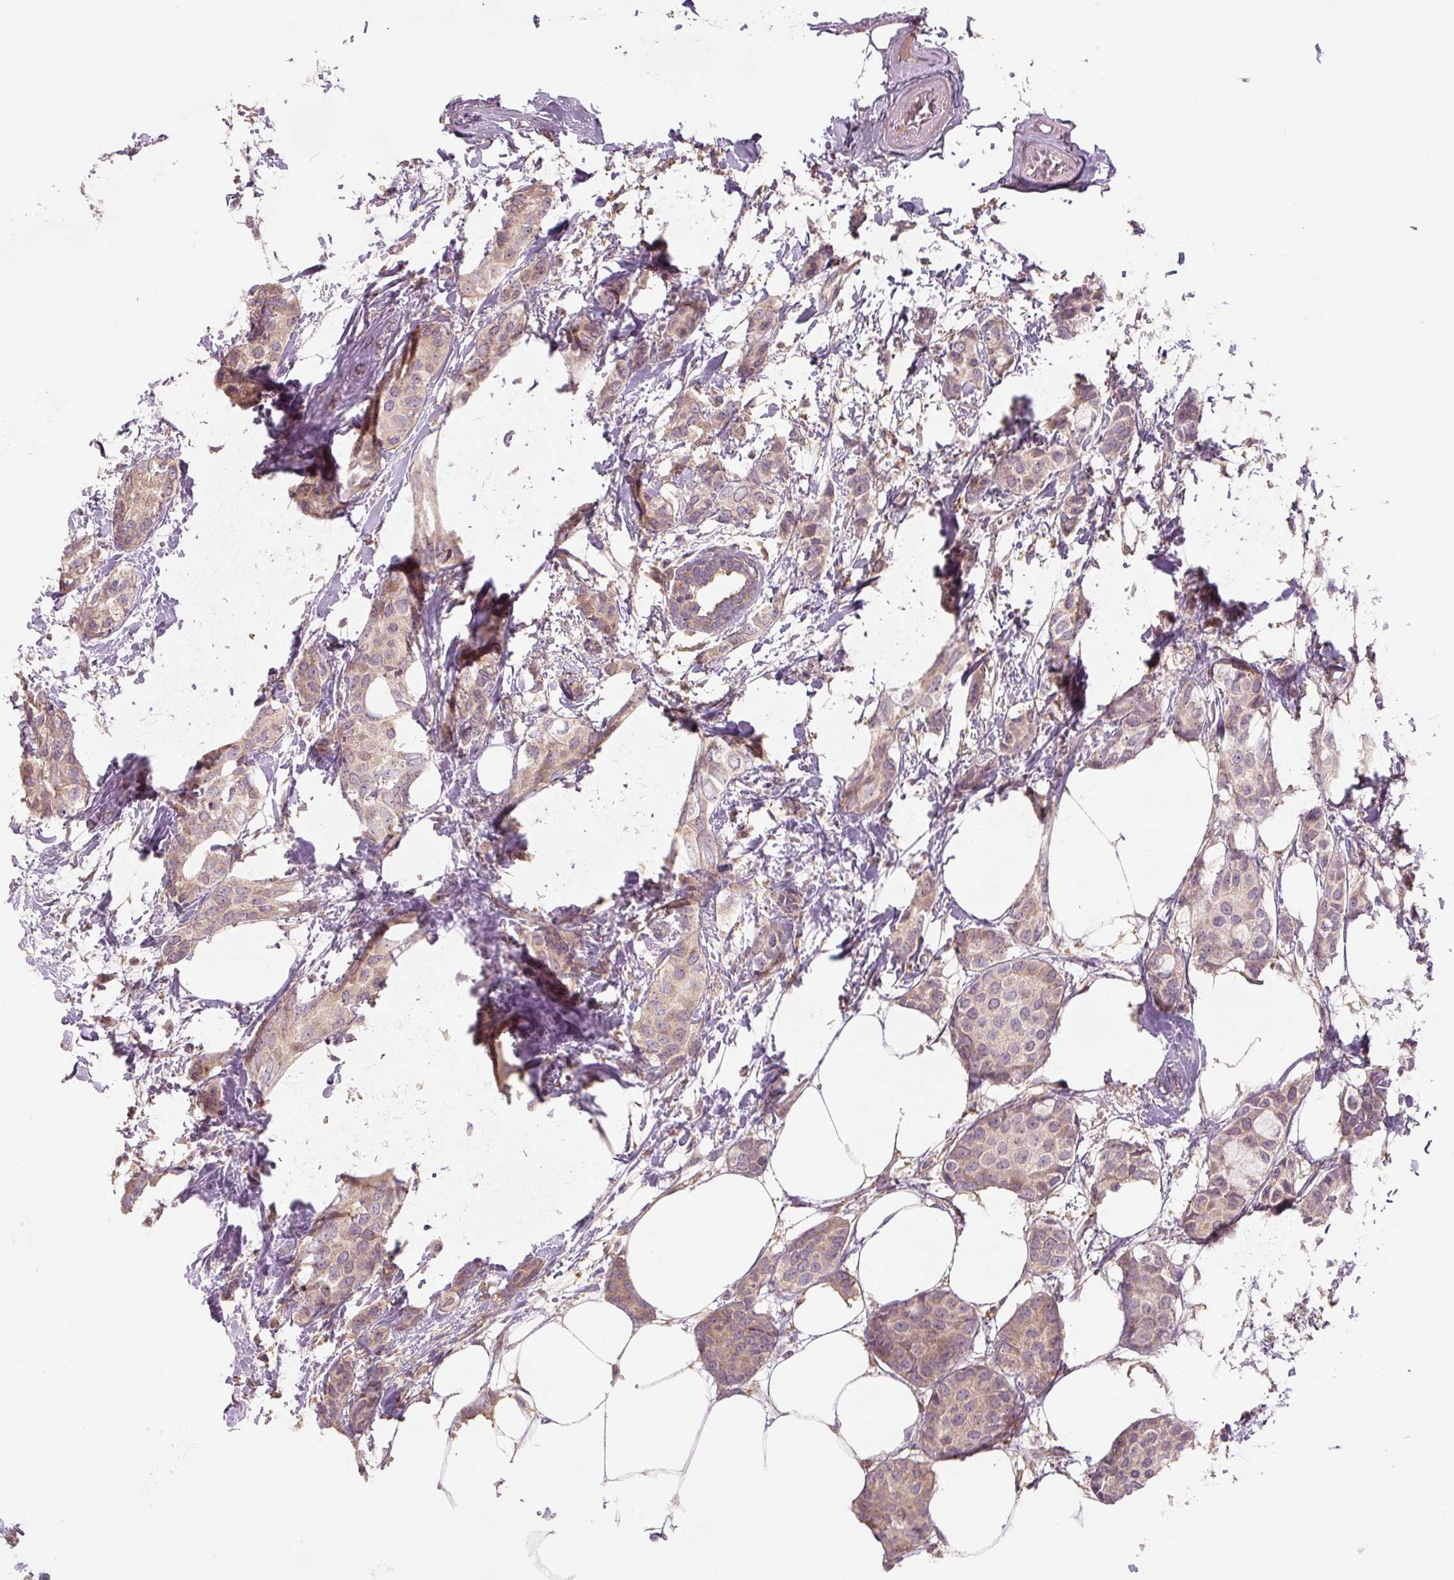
{"staining": {"intensity": "weak", "quantity": "25%-75%", "location": "cytoplasmic/membranous"}, "tissue": "breast cancer", "cell_type": "Tumor cells", "image_type": "cancer", "snomed": [{"axis": "morphology", "description": "Duct carcinoma"}, {"axis": "topography", "description": "Breast"}], "caption": "Immunohistochemistry (DAB) staining of breast cancer (invasive ductal carcinoma) exhibits weak cytoplasmic/membranous protein staining in about 25%-75% of tumor cells. (IHC, brightfield microscopy, high magnification).", "gene": "C2orf73", "patient": {"sex": "female", "age": 73}}